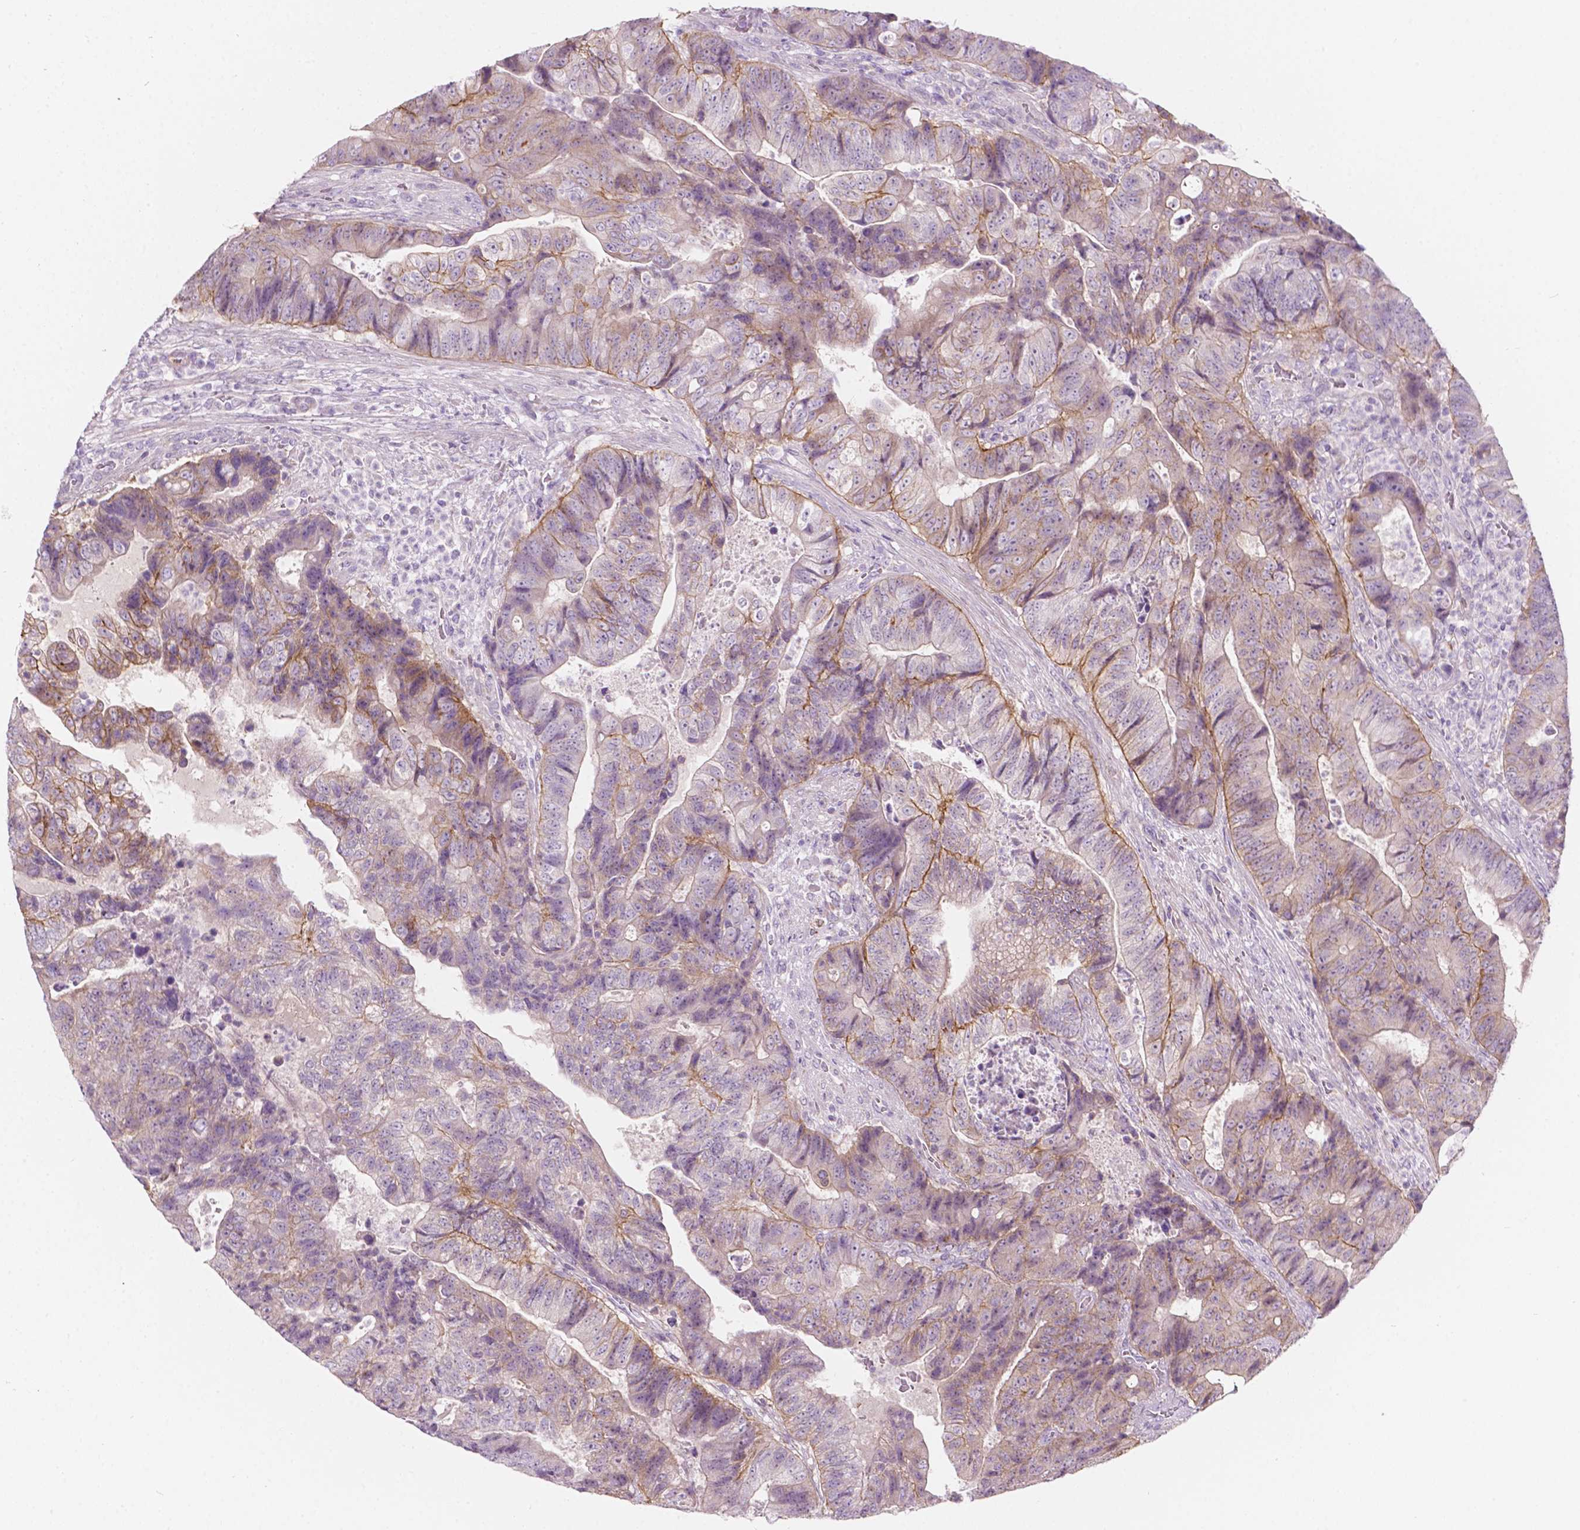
{"staining": {"intensity": "weak", "quantity": "<25%", "location": "cytoplasmic/membranous"}, "tissue": "colorectal cancer", "cell_type": "Tumor cells", "image_type": "cancer", "snomed": [{"axis": "morphology", "description": "Normal tissue, NOS"}, {"axis": "morphology", "description": "Adenocarcinoma, NOS"}, {"axis": "topography", "description": "Colon"}], "caption": "Colorectal adenocarcinoma was stained to show a protein in brown. There is no significant expression in tumor cells. (IHC, brightfield microscopy, high magnification).", "gene": "NOS1AP", "patient": {"sex": "female", "age": 48}}